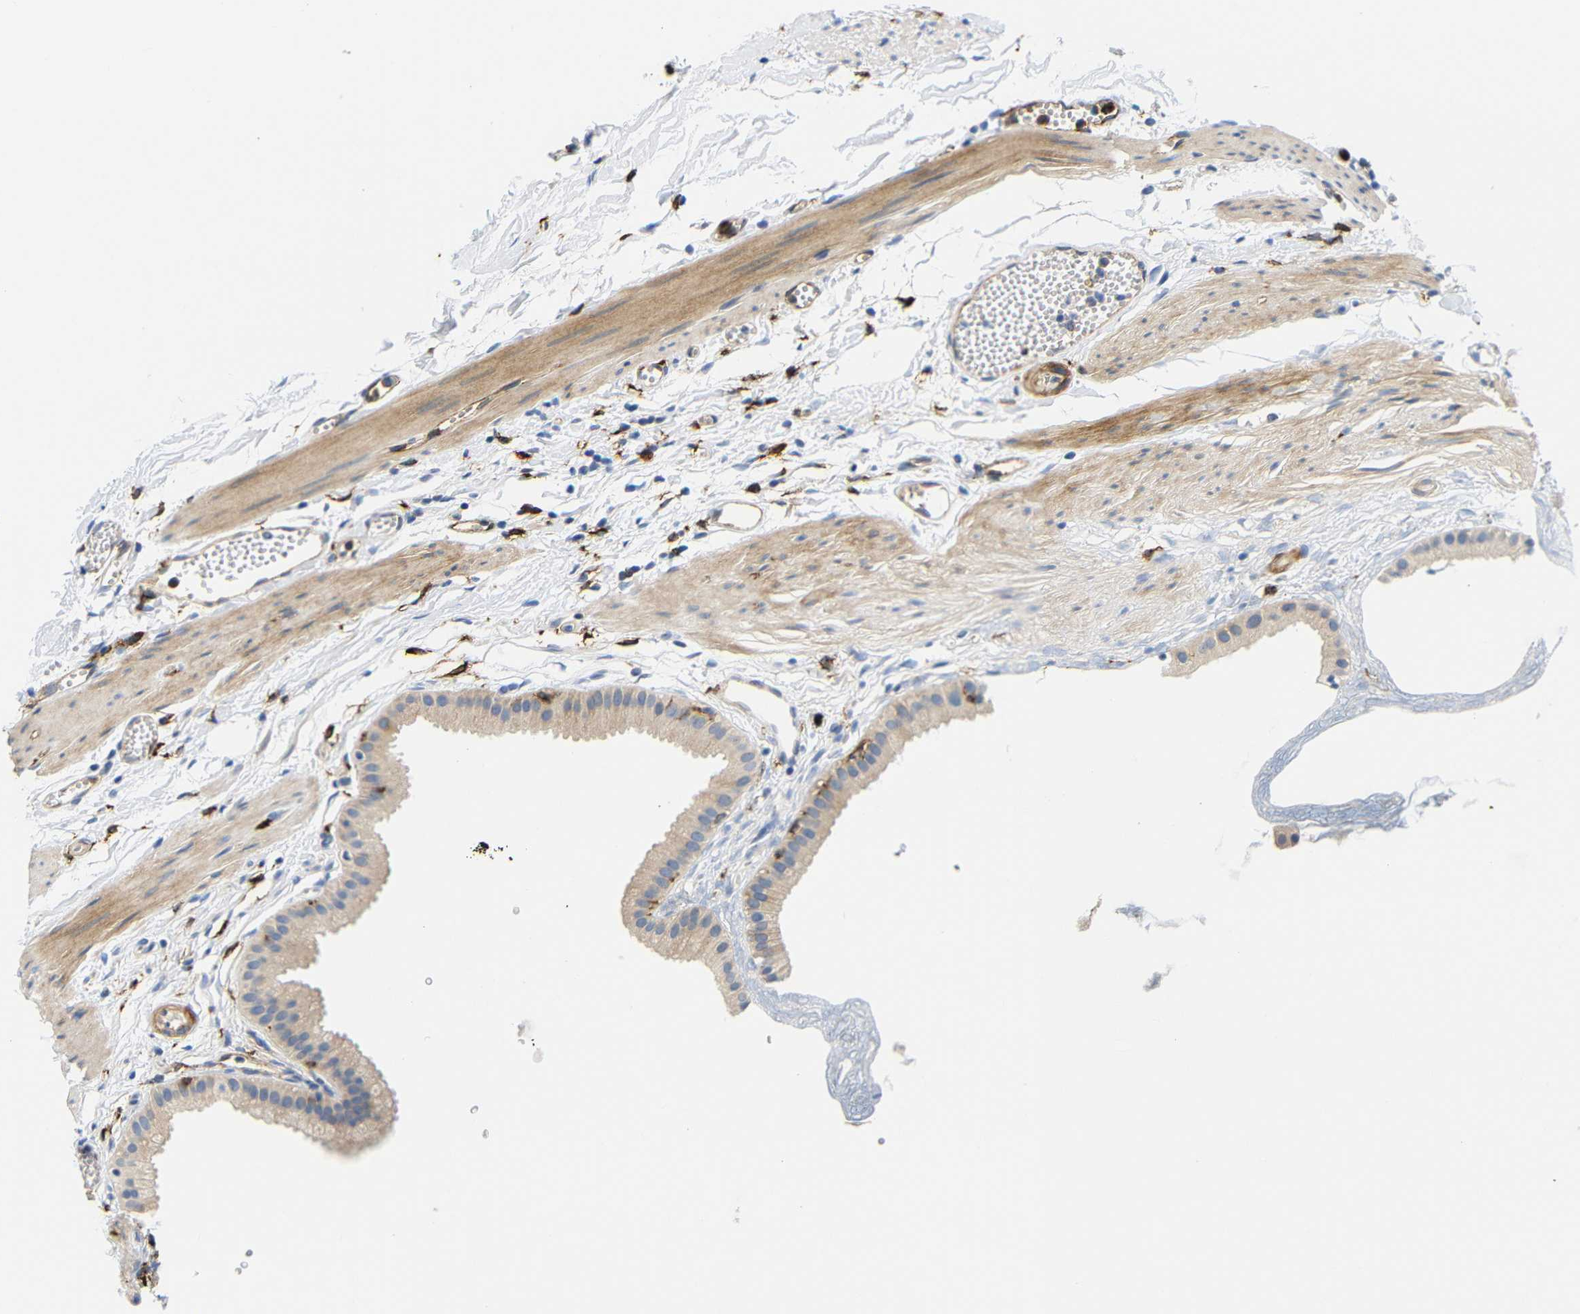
{"staining": {"intensity": "weak", "quantity": ">75%", "location": "cytoplasmic/membranous"}, "tissue": "gallbladder", "cell_type": "Glandular cells", "image_type": "normal", "snomed": [{"axis": "morphology", "description": "Normal tissue, NOS"}, {"axis": "topography", "description": "Gallbladder"}], "caption": "Immunohistochemical staining of benign human gallbladder reveals weak cytoplasmic/membranous protein positivity in approximately >75% of glandular cells.", "gene": "HLA", "patient": {"sex": "female", "age": 64}}